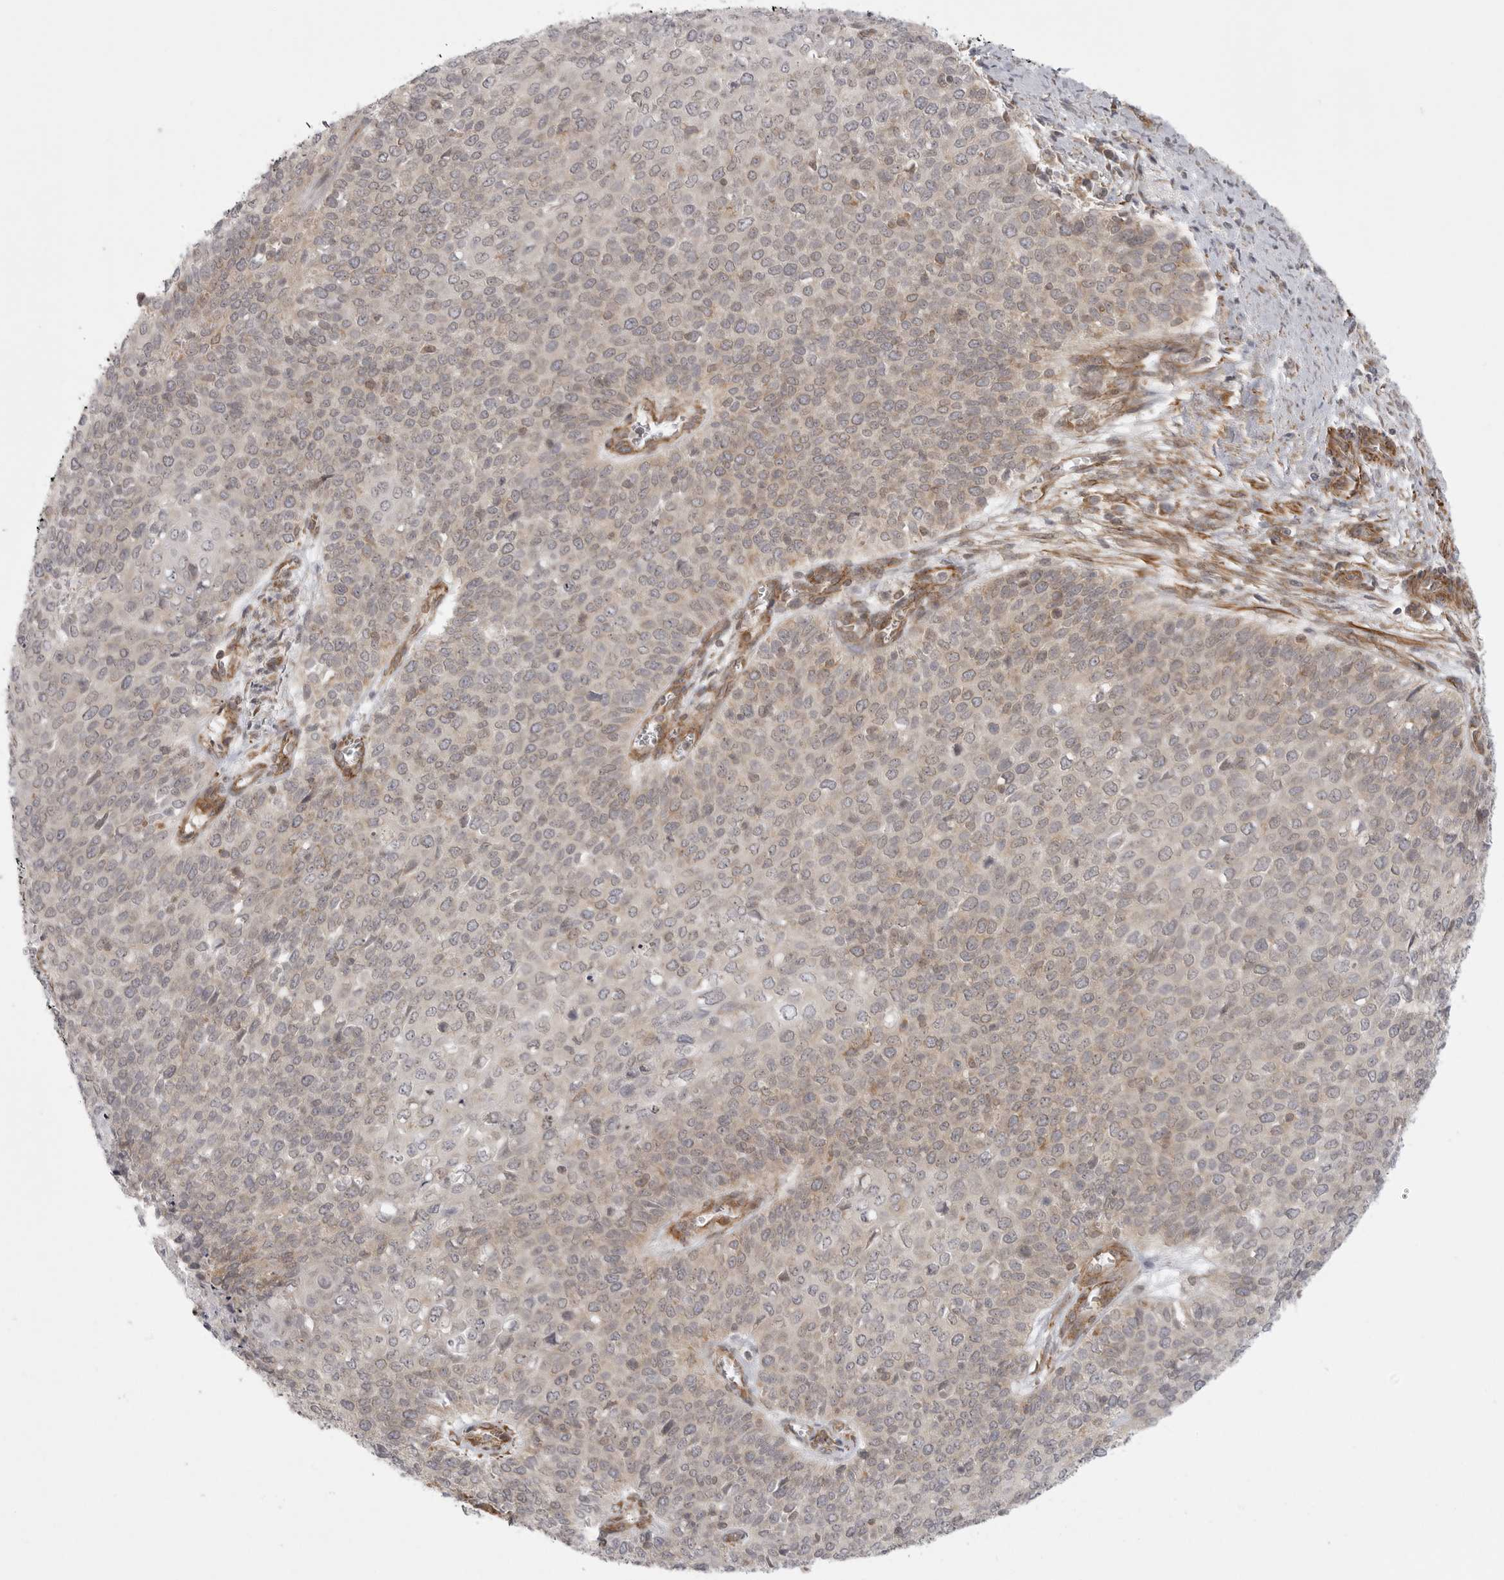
{"staining": {"intensity": "weak", "quantity": "<25%", "location": "cytoplasmic/membranous"}, "tissue": "cervical cancer", "cell_type": "Tumor cells", "image_type": "cancer", "snomed": [{"axis": "morphology", "description": "Squamous cell carcinoma, NOS"}, {"axis": "topography", "description": "Cervix"}], "caption": "Human cervical squamous cell carcinoma stained for a protein using immunohistochemistry (IHC) exhibits no expression in tumor cells.", "gene": "CERS2", "patient": {"sex": "female", "age": 39}}